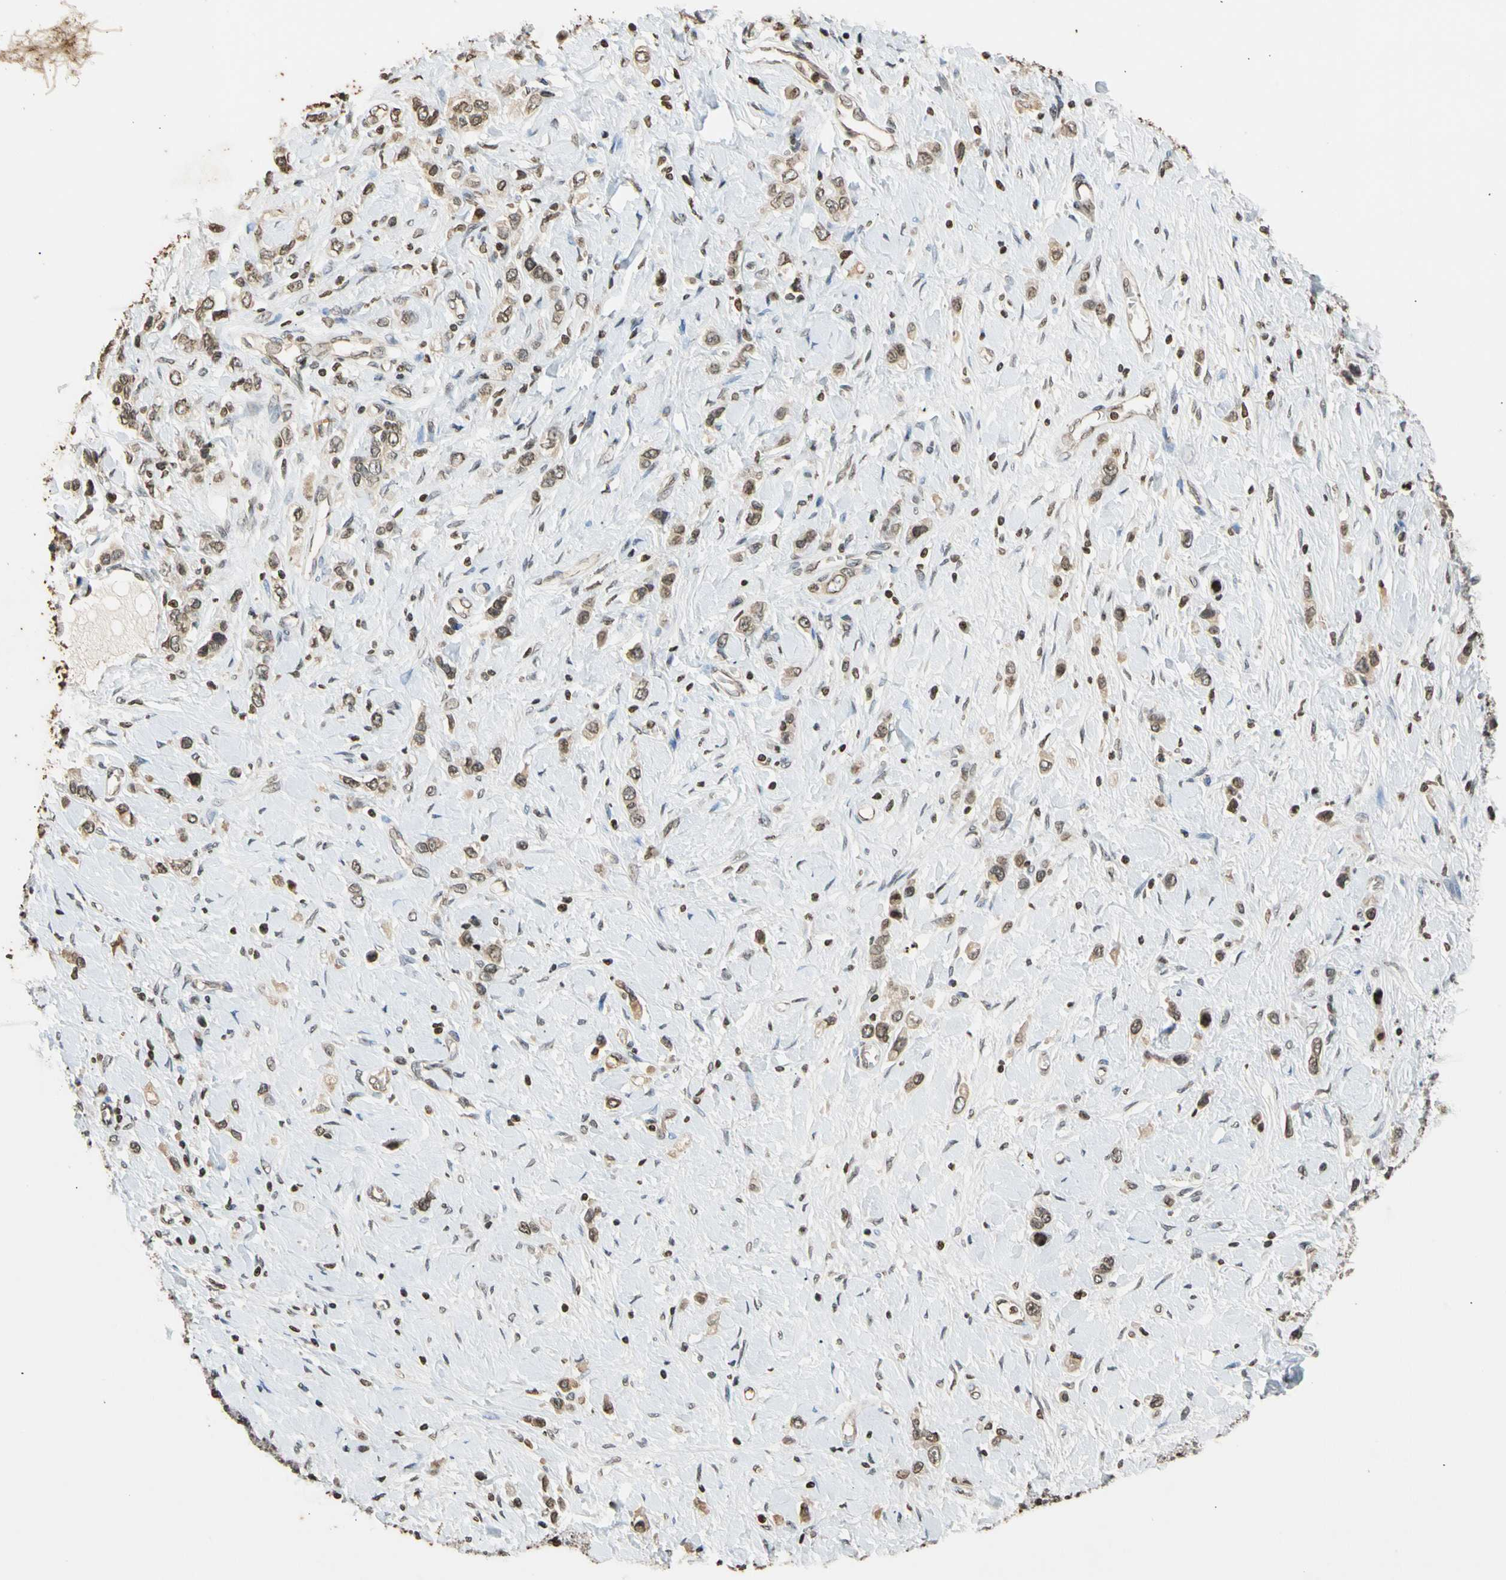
{"staining": {"intensity": "weak", "quantity": "25%-75%", "location": "cytoplasmic/membranous,nuclear"}, "tissue": "stomach cancer", "cell_type": "Tumor cells", "image_type": "cancer", "snomed": [{"axis": "morphology", "description": "Normal tissue, NOS"}, {"axis": "morphology", "description": "Adenocarcinoma, NOS"}, {"axis": "topography", "description": "Stomach, upper"}, {"axis": "topography", "description": "Stomach"}], "caption": "Weak cytoplasmic/membranous and nuclear positivity is seen in about 25%-75% of tumor cells in stomach cancer. Using DAB (3,3'-diaminobenzidine) (brown) and hematoxylin (blue) stains, captured at high magnification using brightfield microscopy.", "gene": "GPX4", "patient": {"sex": "female", "age": 65}}